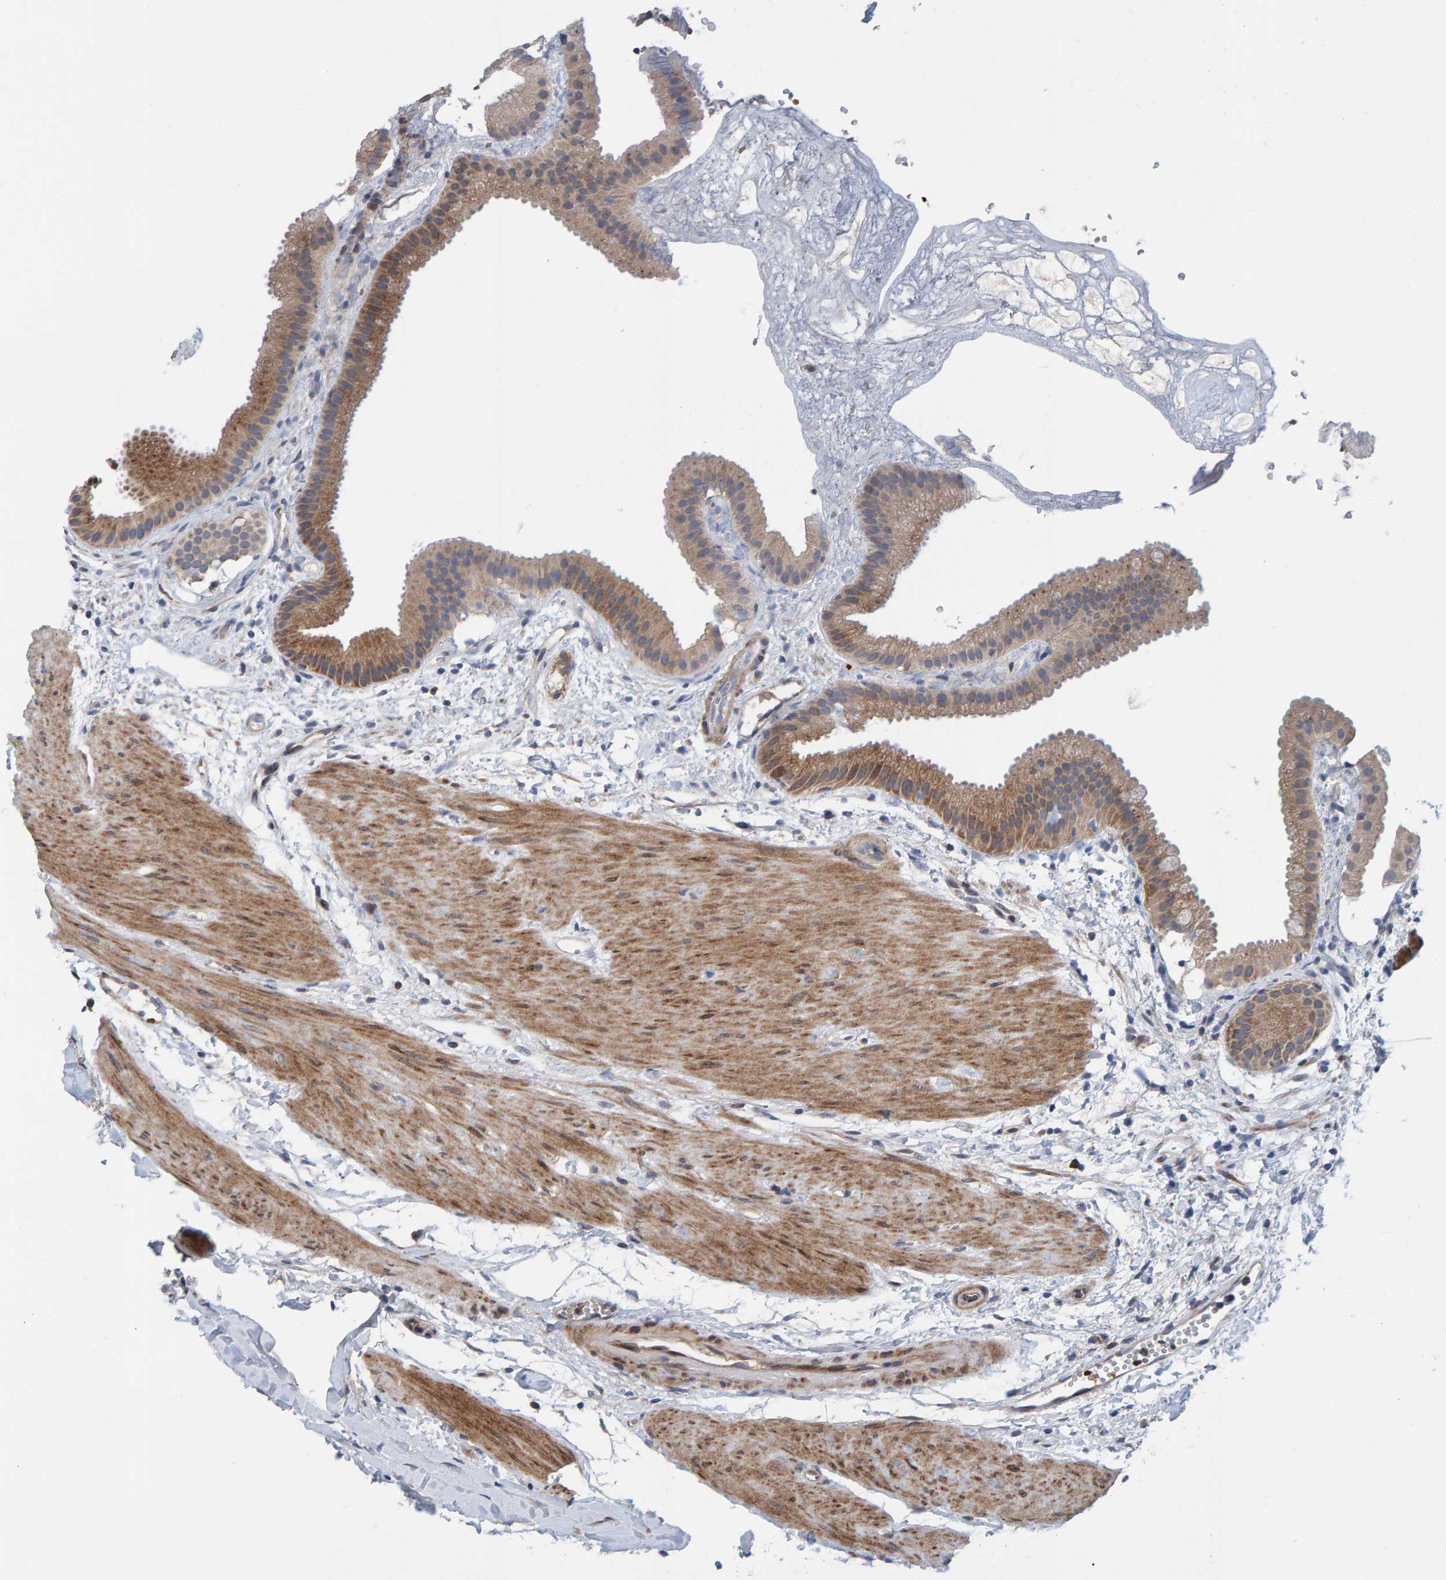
{"staining": {"intensity": "strong", "quantity": ">75%", "location": "cytoplasmic/membranous"}, "tissue": "gallbladder", "cell_type": "Glandular cells", "image_type": "normal", "snomed": [{"axis": "morphology", "description": "Normal tissue, NOS"}, {"axis": "topography", "description": "Gallbladder"}], "caption": "Normal gallbladder exhibits strong cytoplasmic/membranous positivity in approximately >75% of glandular cells, visualized by immunohistochemistry. (brown staining indicates protein expression, while blue staining denotes nuclei).", "gene": "MFSD6L", "patient": {"sex": "female", "age": 64}}